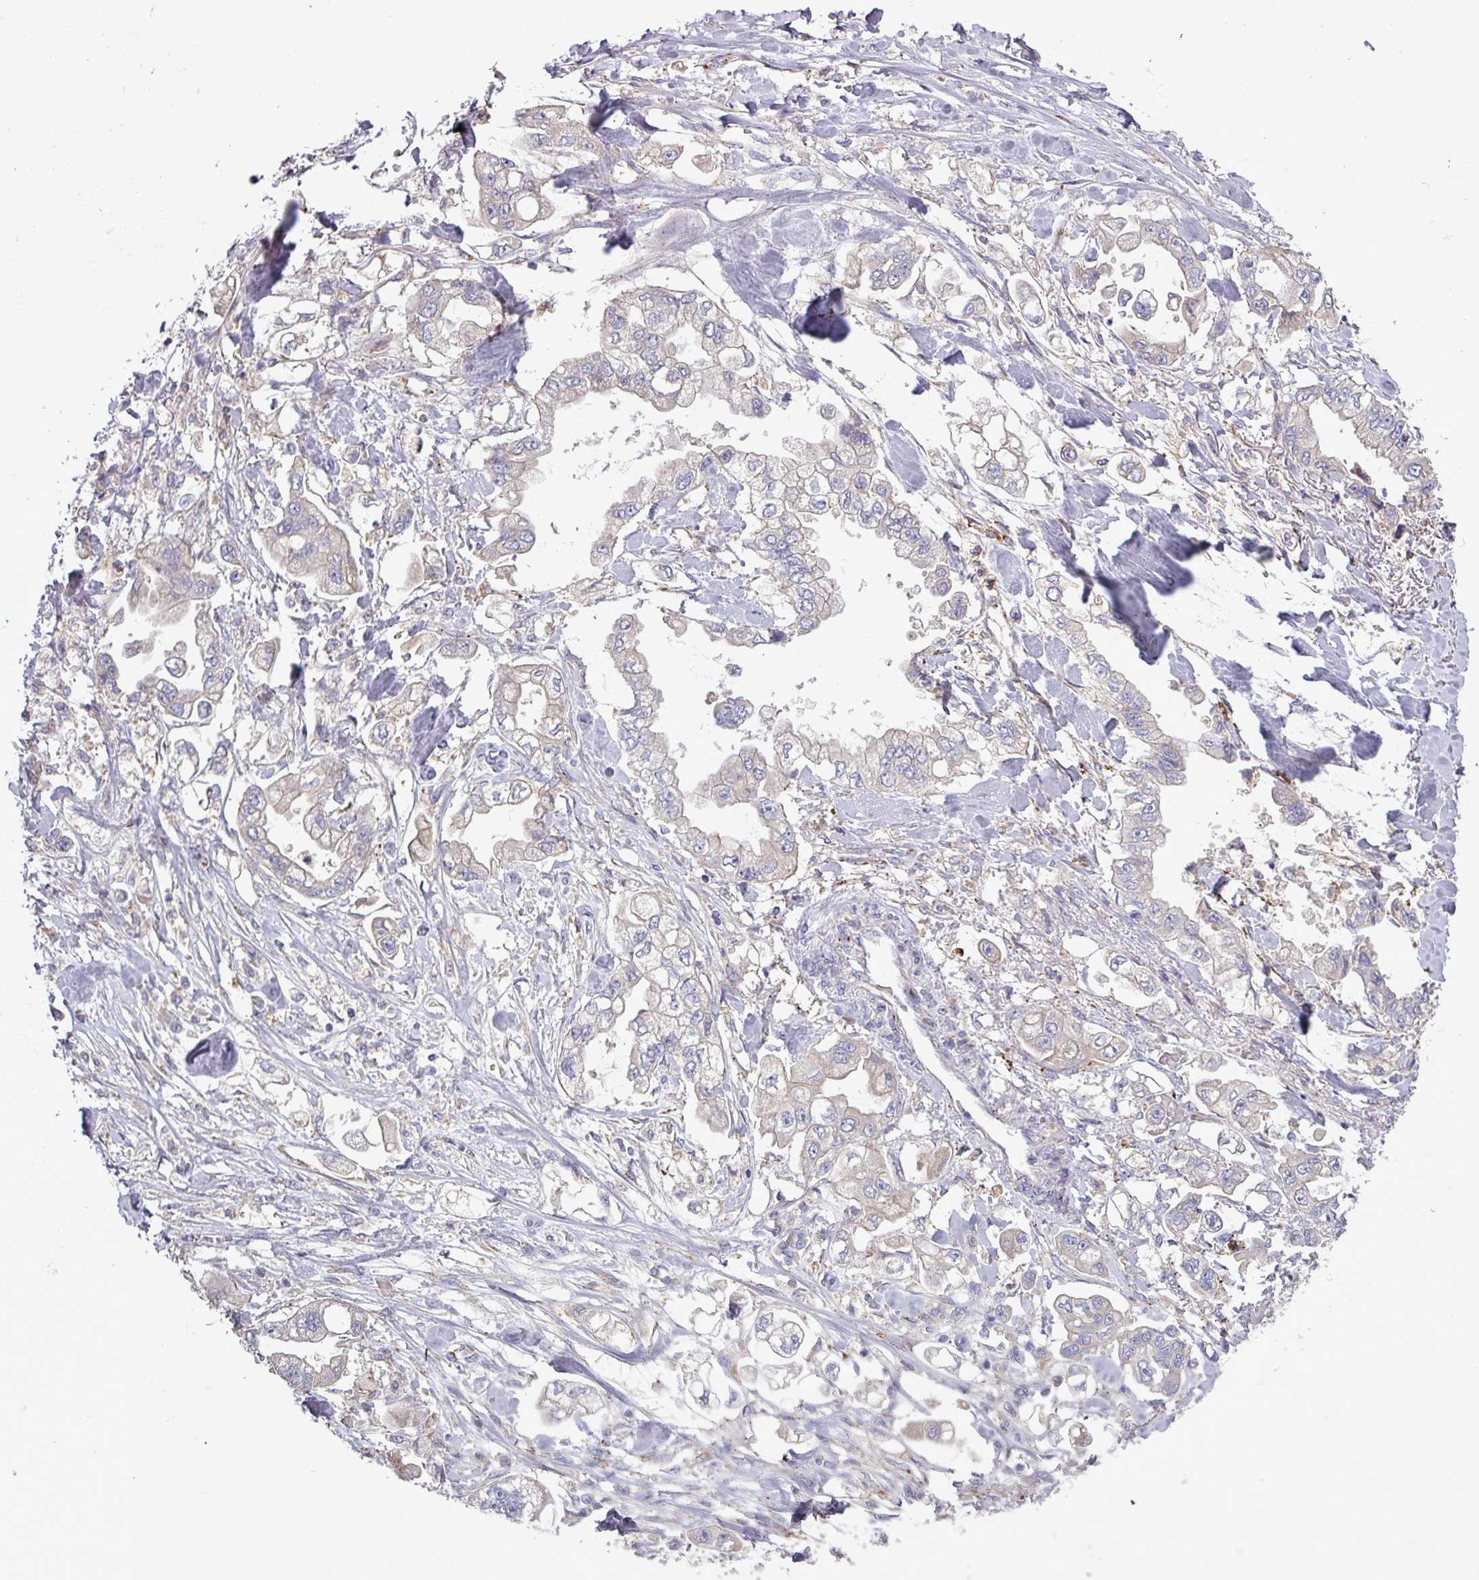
{"staining": {"intensity": "moderate", "quantity": "<25%", "location": "cytoplasmic/membranous"}, "tissue": "stomach cancer", "cell_type": "Tumor cells", "image_type": "cancer", "snomed": [{"axis": "morphology", "description": "Adenocarcinoma, NOS"}, {"axis": "topography", "description": "Stomach"}], "caption": "A micrograph of human stomach cancer (adenocarcinoma) stained for a protein displays moderate cytoplasmic/membranous brown staining in tumor cells.", "gene": "PLIN2", "patient": {"sex": "male", "age": 62}}